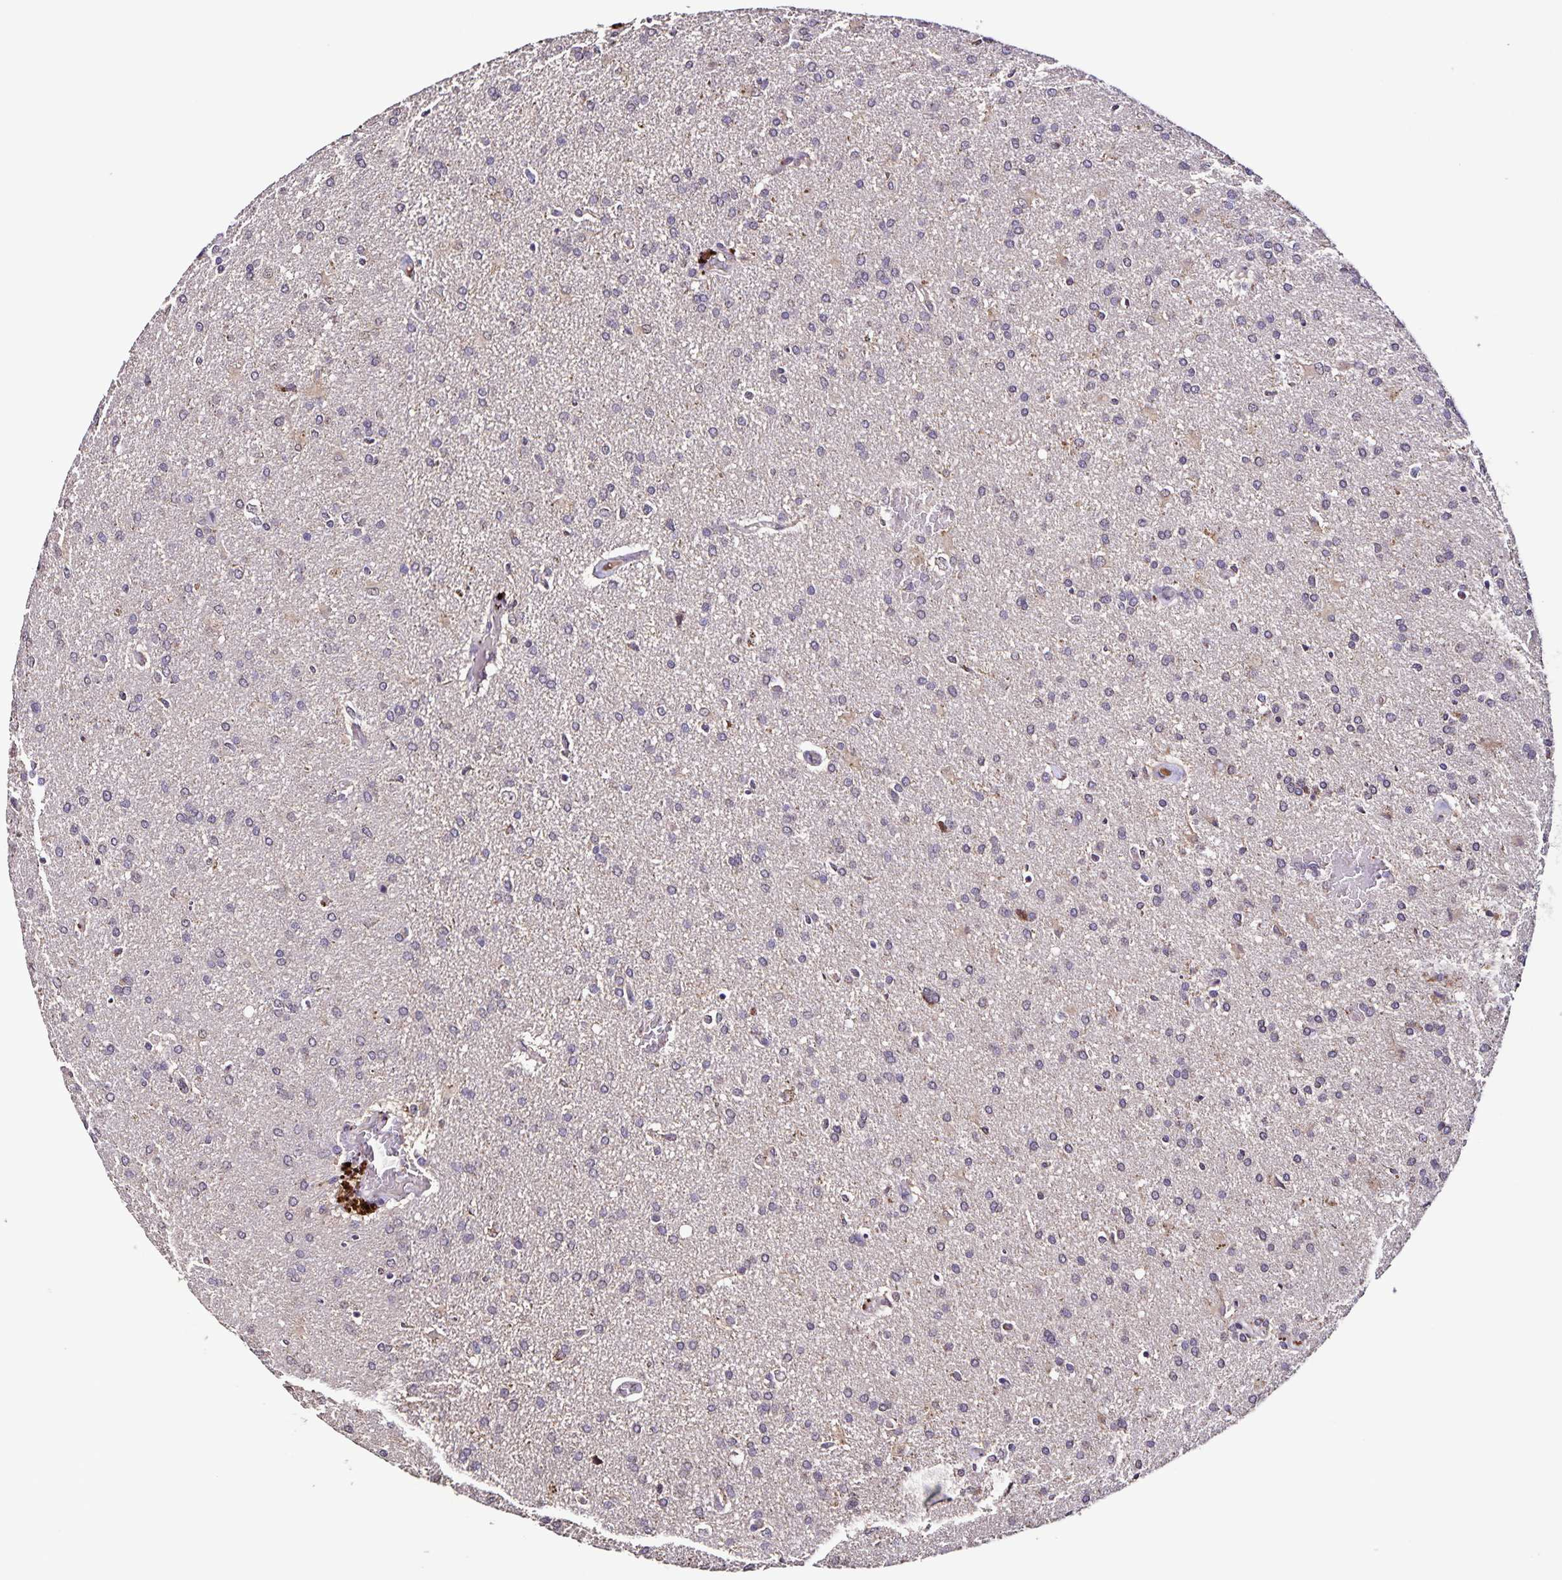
{"staining": {"intensity": "moderate", "quantity": "<25%", "location": "cytoplasmic/membranous"}, "tissue": "glioma", "cell_type": "Tumor cells", "image_type": "cancer", "snomed": [{"axis": "morphology", "description": "Glioma, malignant, High grade"}, {"axis": "topography", "description": "Brain"}], "caption": "A low amount of moderate cytoplasmic/membranous staining is appreciated in about <25% of tumor cells in high-grade glioma (malignant) tissue. (DAB (3,3'-diaminobenzidine) = brown stain, brightfield microscopy at high magnification).", "gene": "MAN1A1", "patient": {"sex": "male", "age": 68}}